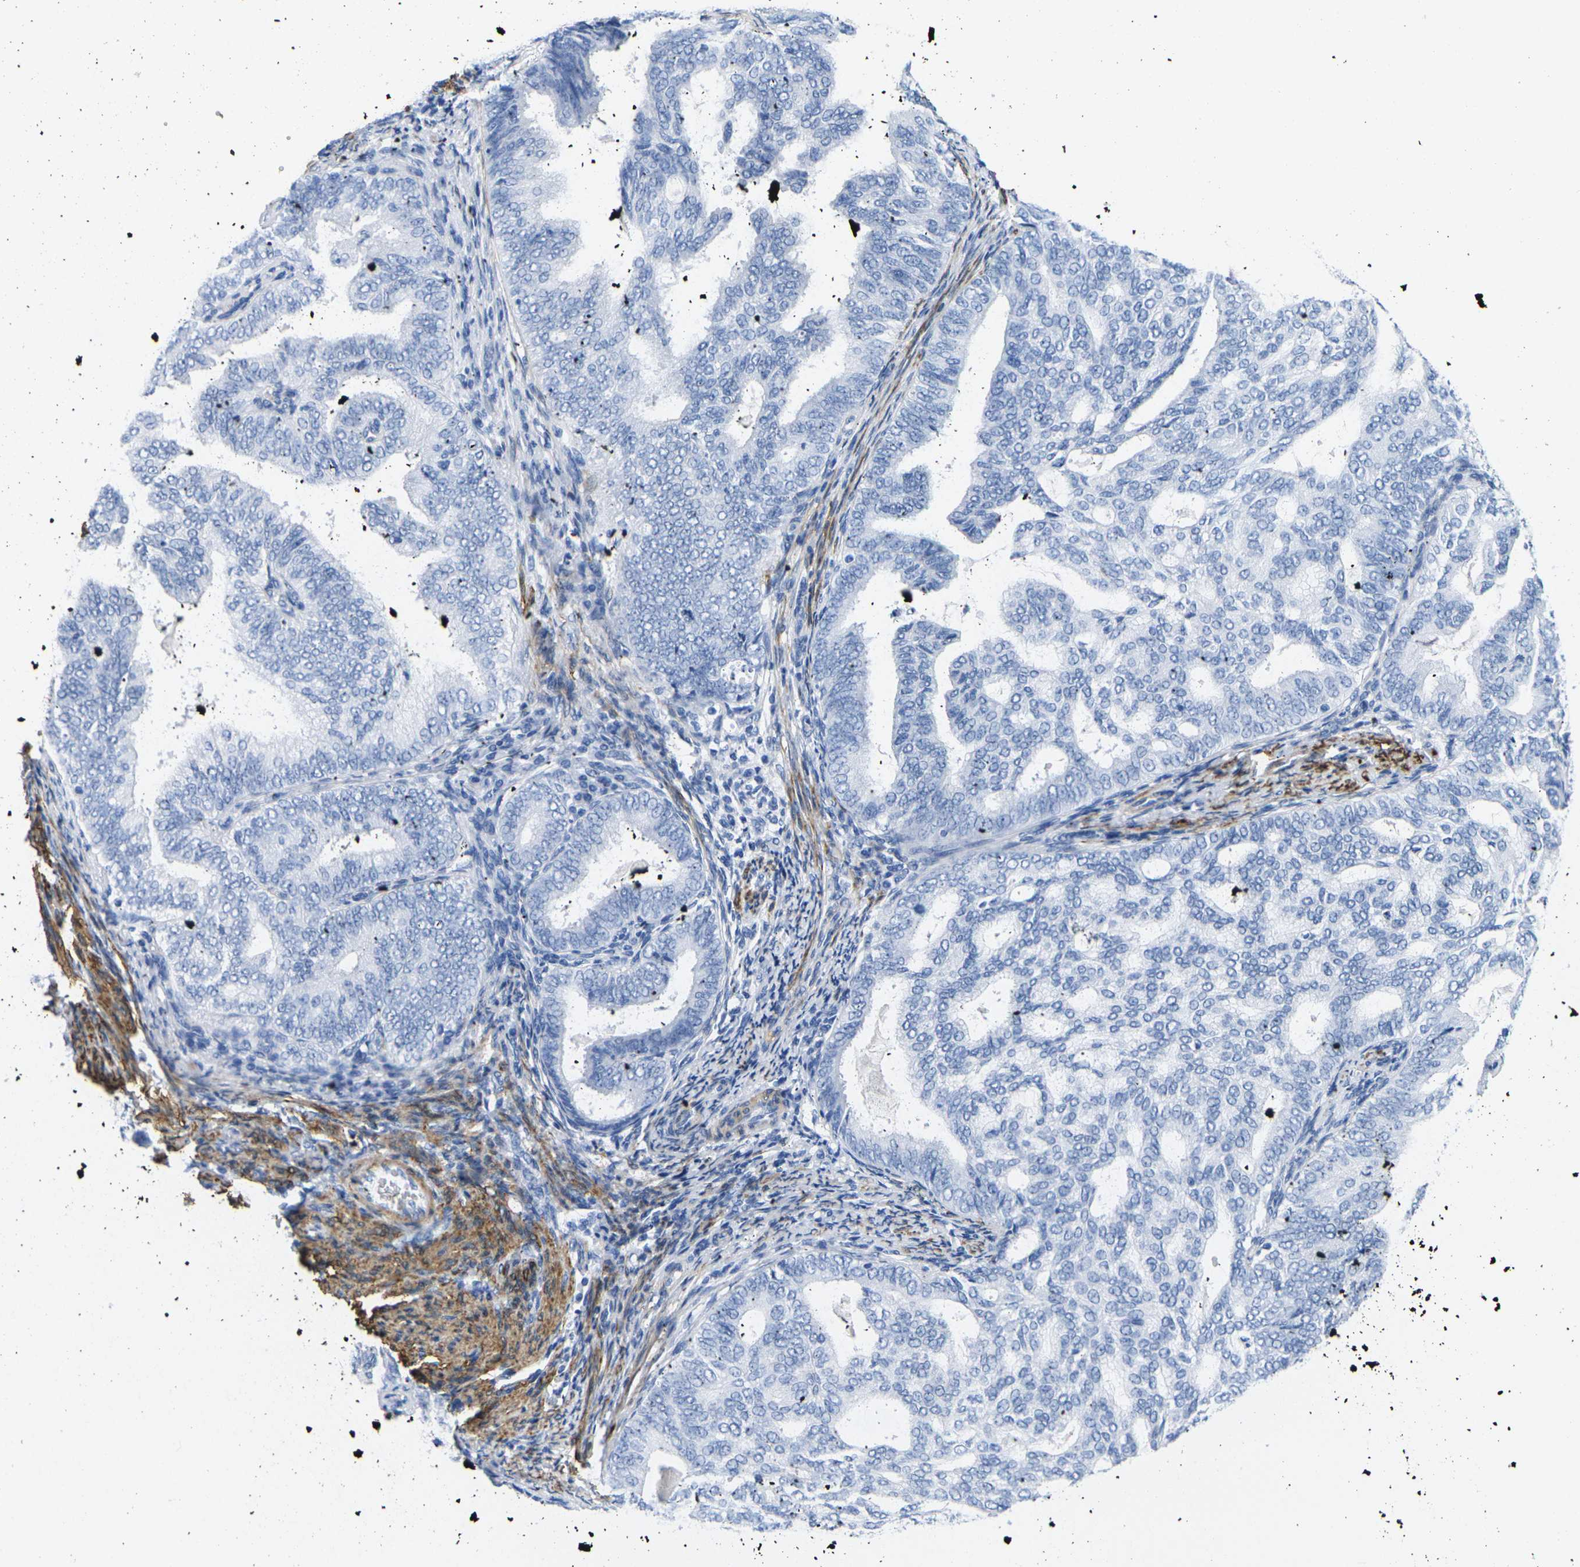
{"staining": {"intensity": "negative", "quantity": "none", "location": "none"}, "tissue": "endometrial cancer", "cell_type": "Tumor cells", "image_type": "cancer", "snomed": [{"axis": "morphology", "description": "Adenocarcinoma, NOS"}, {"axis": "topography", "description": "Endometrium"}], "caption": "This is a photomicrograph of immunohistochemistry (IHC) staining of endometrial cancer (adenocarcinoma), which shows no expression in tumor cells.", "gene": "CNN1", "patient": {"sex": "female", "age": 58}}